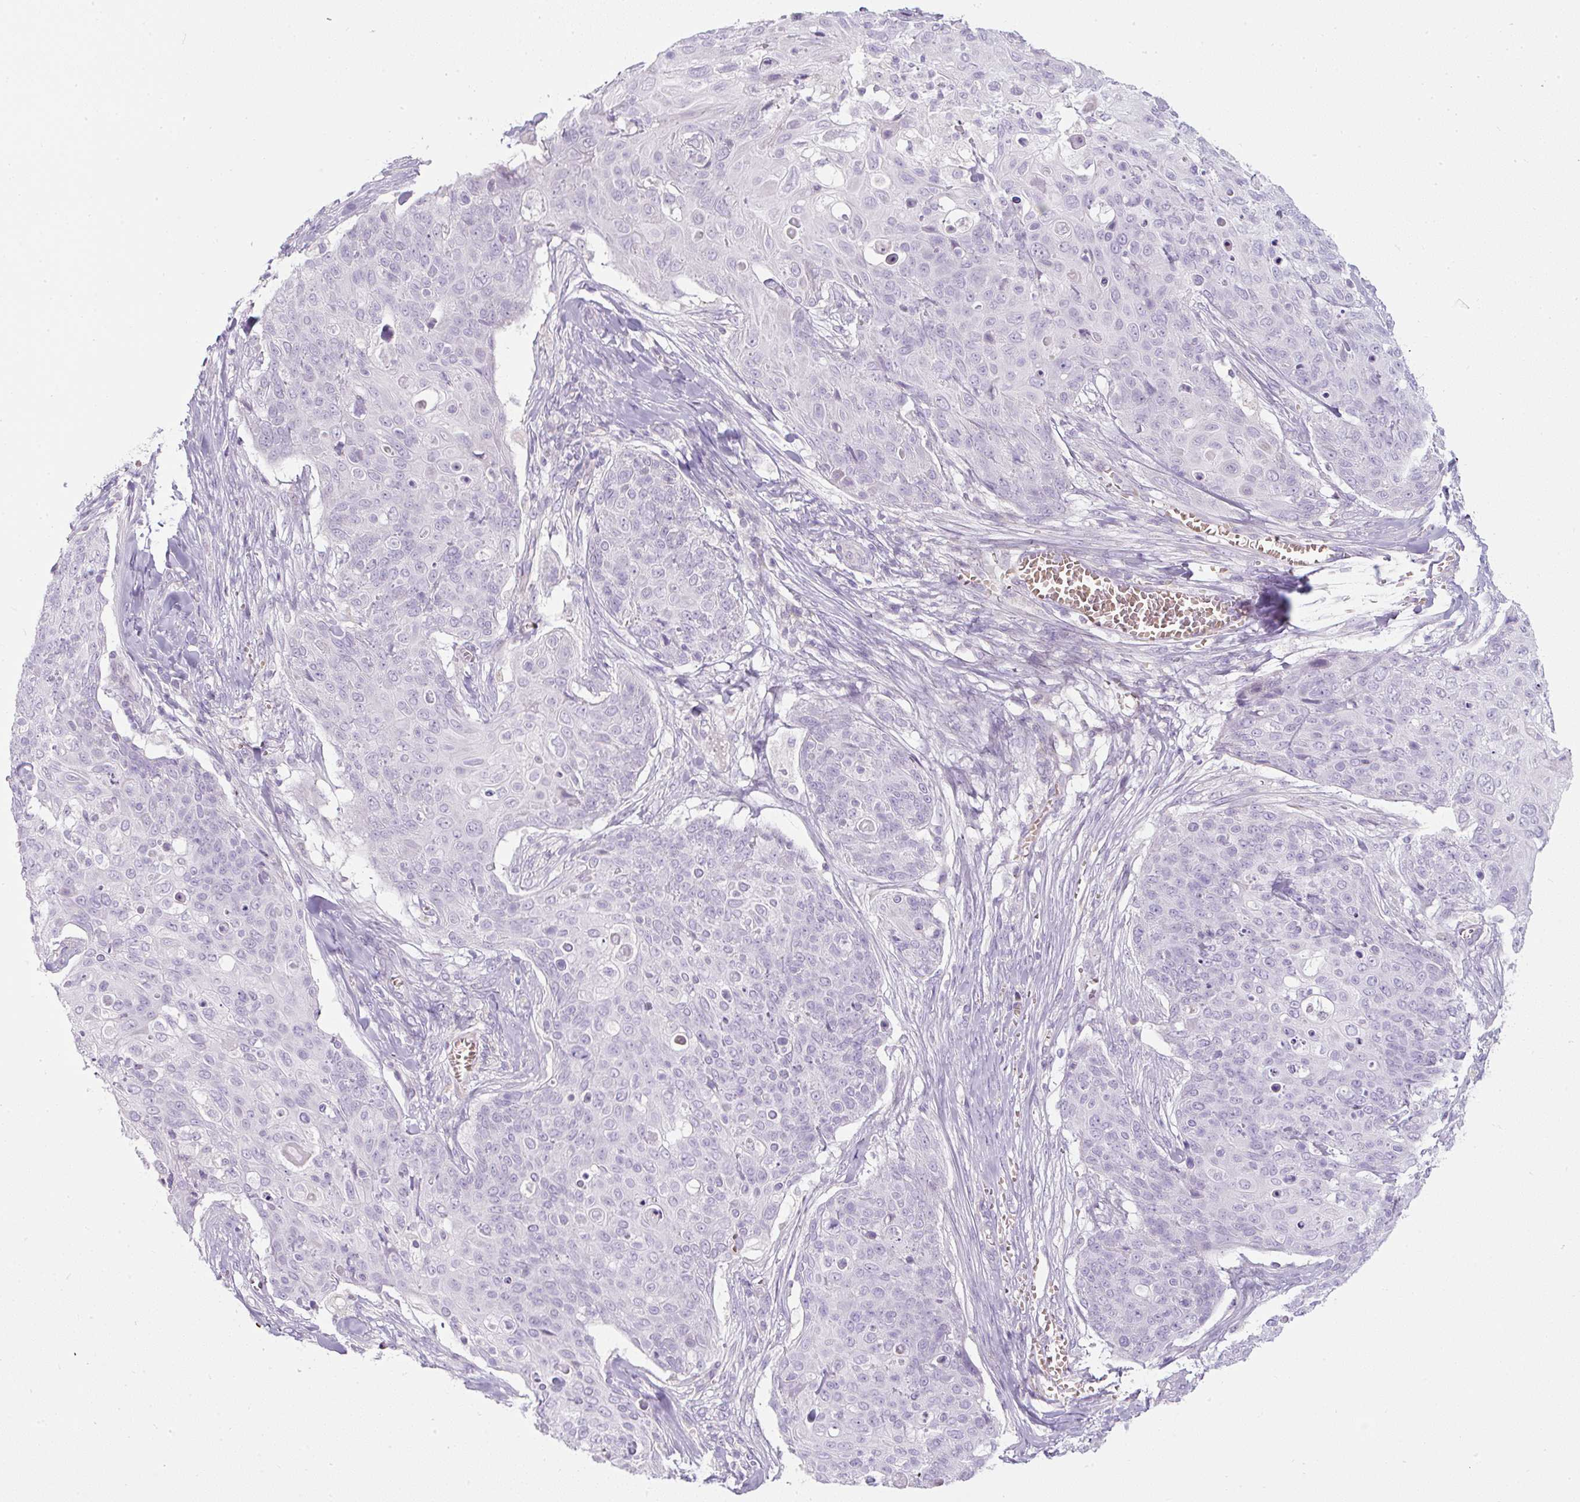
{"staining": {"intensity": "negative", "quantity": "none", "location": "none"}, "tissue": "skin cancer", "cell_type": "Tumor cells", "image_type": "cancer", "snomed": [{"axis": "morphology", "description": "Squamous cell carcinoma, NOS"}, {"axis": "topography", "description": "Skin"}, {"axis": "topography", "description": "Vulva"}], "caption": "The histopathology image demonstrates no staining of tumor cells in skin cancer (squamous cell carcinoma).", "gene": "FGFBP3", "patient": {"sex": "female", "age": 85}}